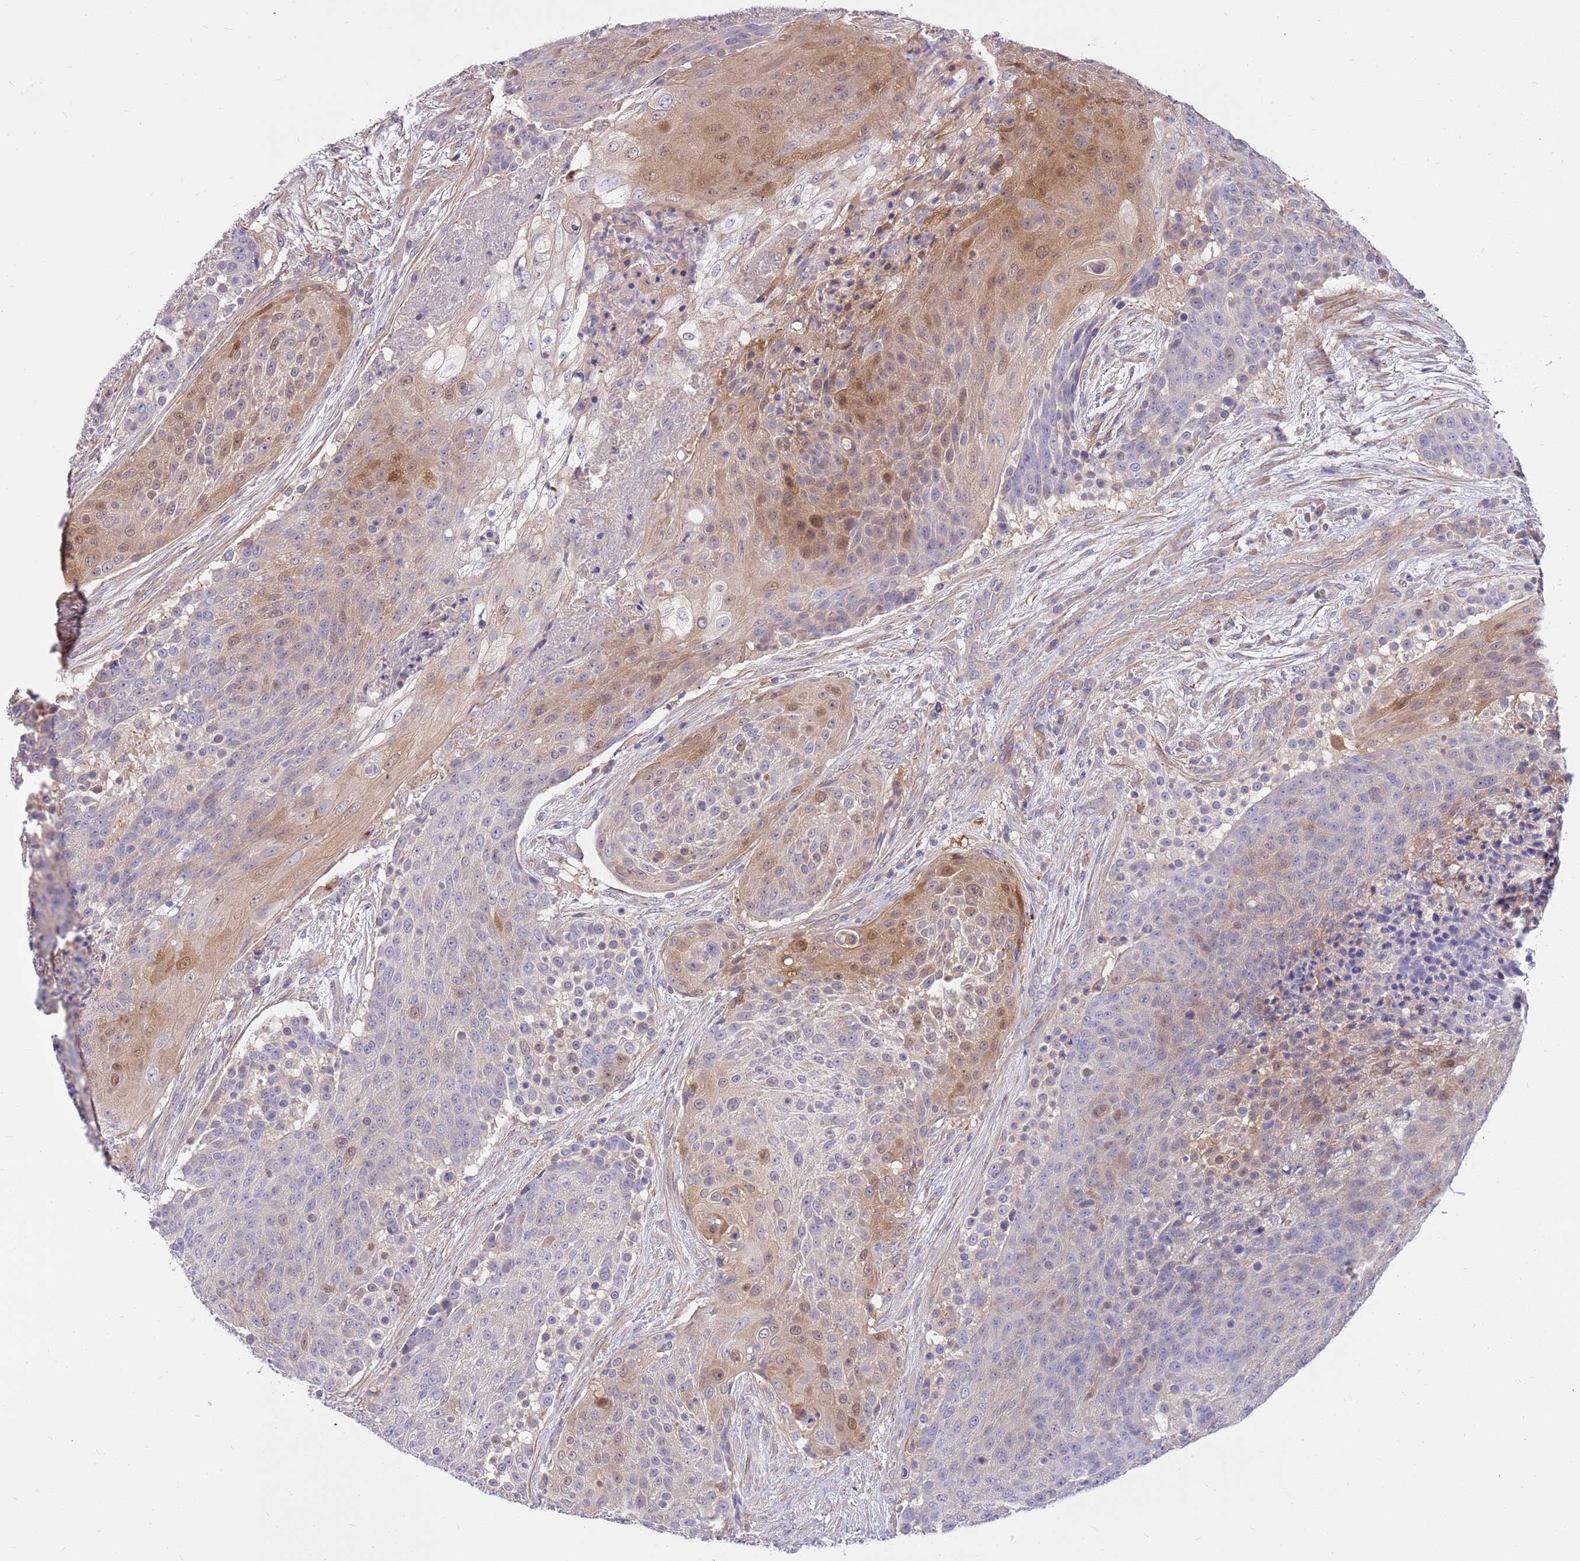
{"staining": {"intensity": "moderate", "quantity": "<25%", "location": "cytoplasmic/membranous,nuclear"}, "tissue": "urothelial cancer", "cell_type": "Tumor cells", "image_type": "cancer", "snomed": [{"axis": "morphology", "description": "Urothelial carcinoma, High grade"}, {"axis": "topography", "description": "Urinary bladder"}], "caption": "Urothelial carcinoma (high-grade) stained with a protein marker demonstrates moderate staining in tumor cells.", "gene": "MVD", "patient": {"sex": "female", "age": 63}}